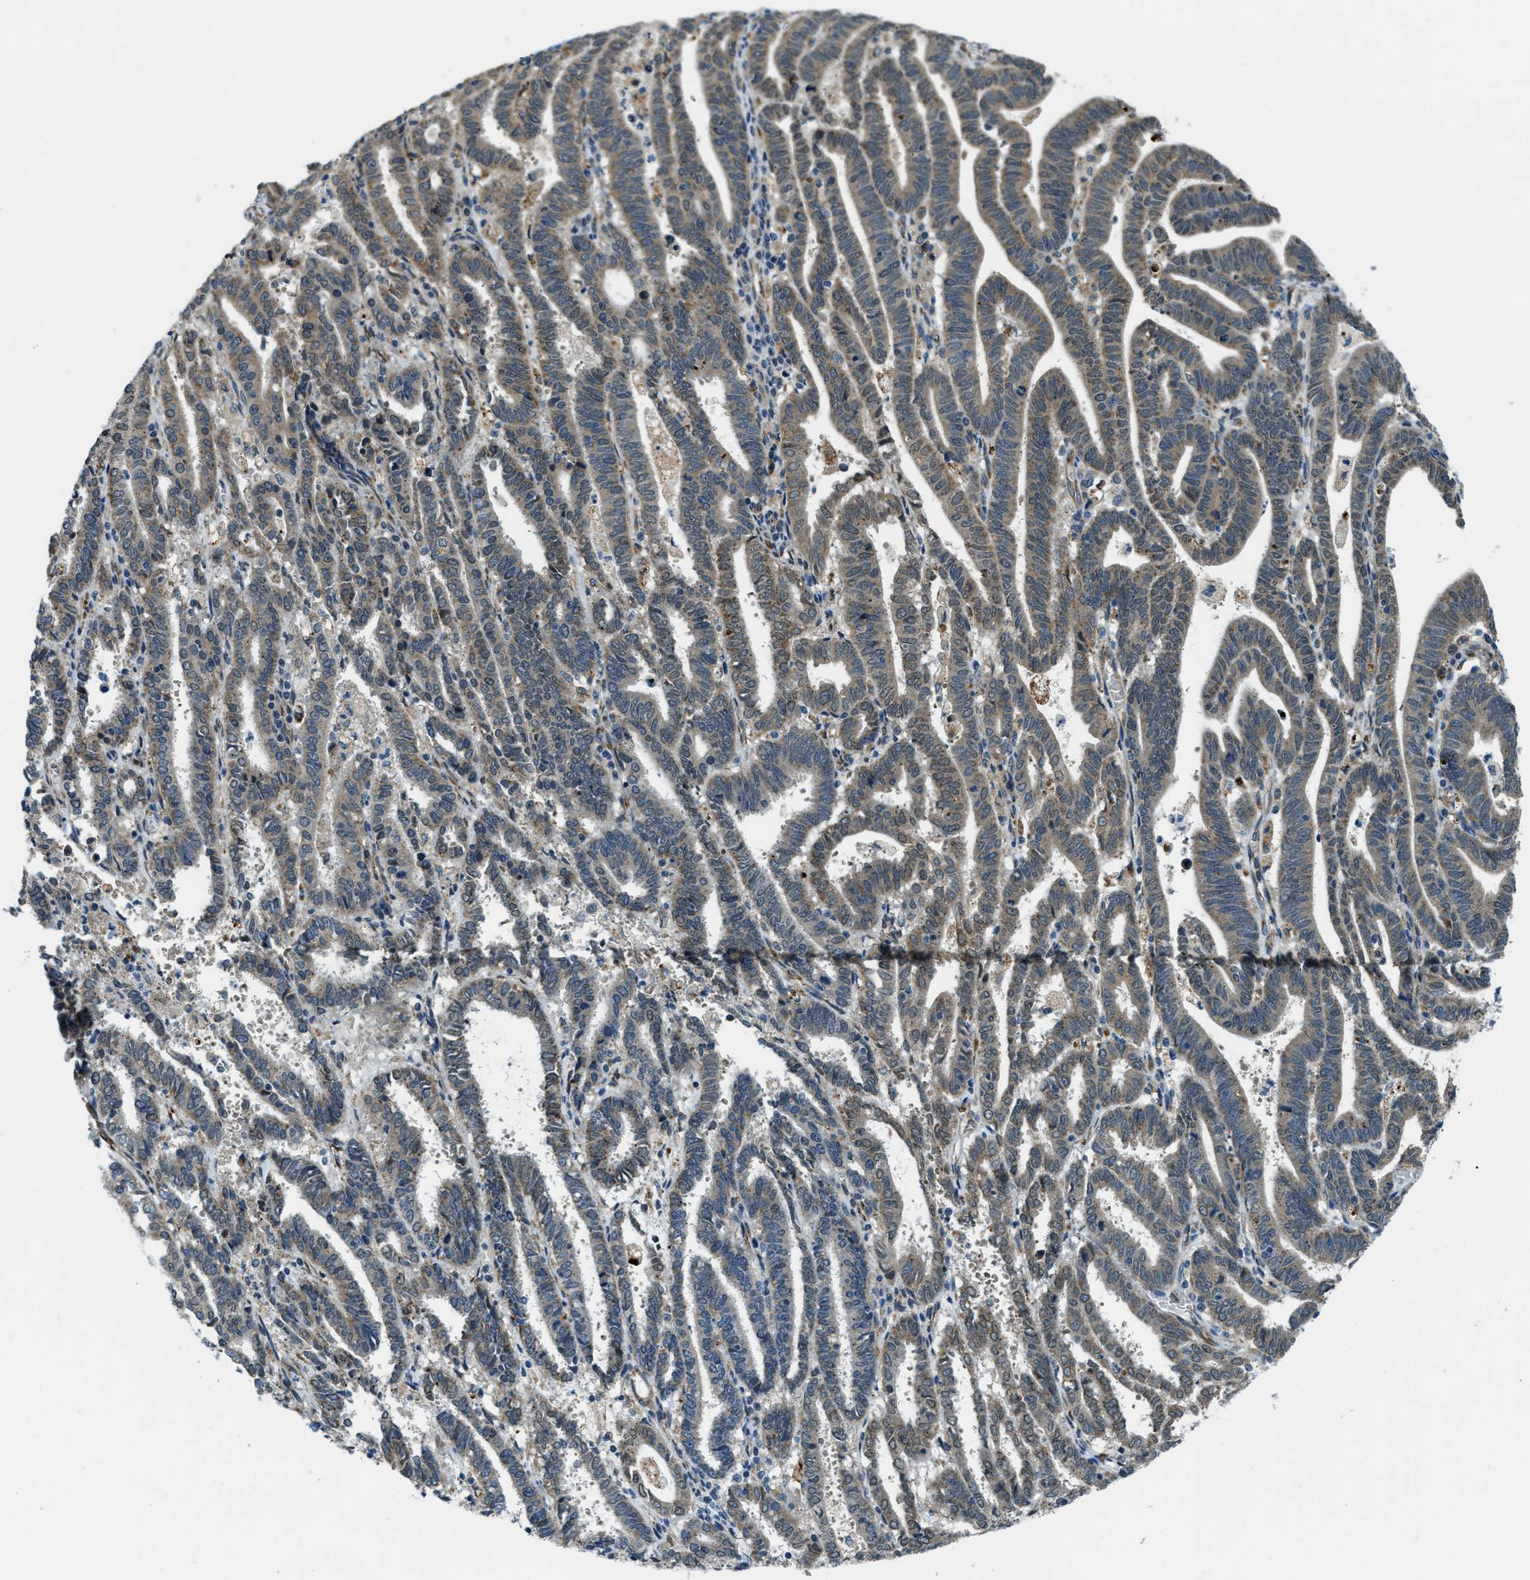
{"staining": {"intensity": "moderate", "quantity": "25%-75%", "location": "cytoplasmic/membranous"}, "tissue": "endometrial cancer", "cell_type": "Tumor cells", "image_type": "cancer", "snomed": [{"axis": "morphology", "description": "Adenocarcinoma, NOS"}, {"axis": "topography", "description": "Uterus"}], "caption": "Immunohistochemical staining of endometrial cancer (adenocarcinoma) shows medium levels of moderate cytoplasmic/membranous staining in about 25%-75% of tumor cells.", "gene": "GINM1", "patient": {"sex": "female", "age": 83}}